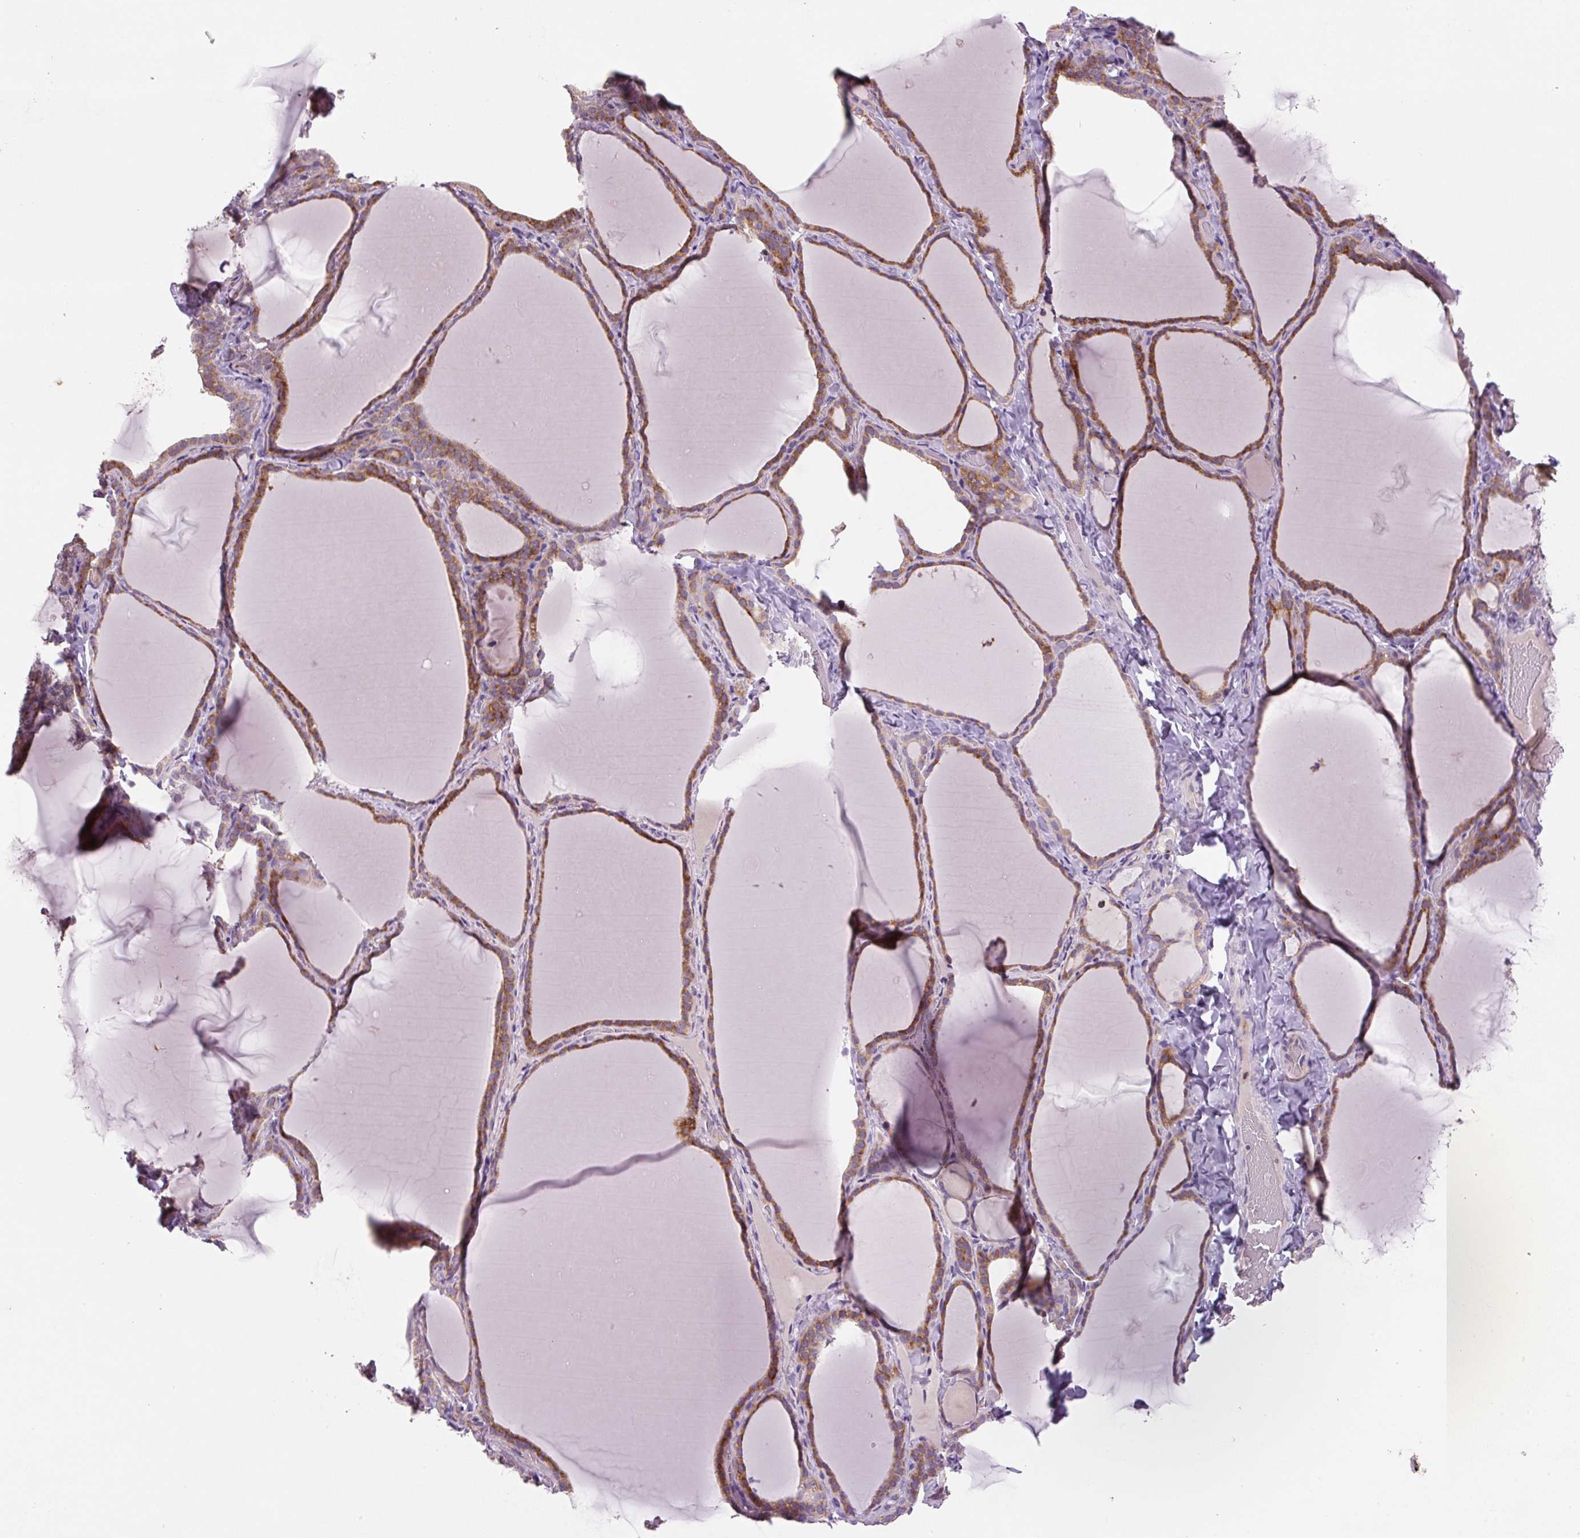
{"staining": {"intensity": "moderate", "quantity": ">75%", "location": "cytoplasmic/membranous"}, "tissue": "thyroid gland", "cell_type": "Glandular cells", "image_type": "normal", "snomed": [{"axis": "morphology", "description": "Normal tissue, NOS"}, {"axis": "topography", "description": "Thyroid gland"}], "caption": "Human thyroid gland stained with a brown dye demonstrates moderate cytoplasmic/membranous positive staining in approximately >75% of glandular cells.", "gene": "TMEM100", "patient": {"sex": "female", "age": 22}}